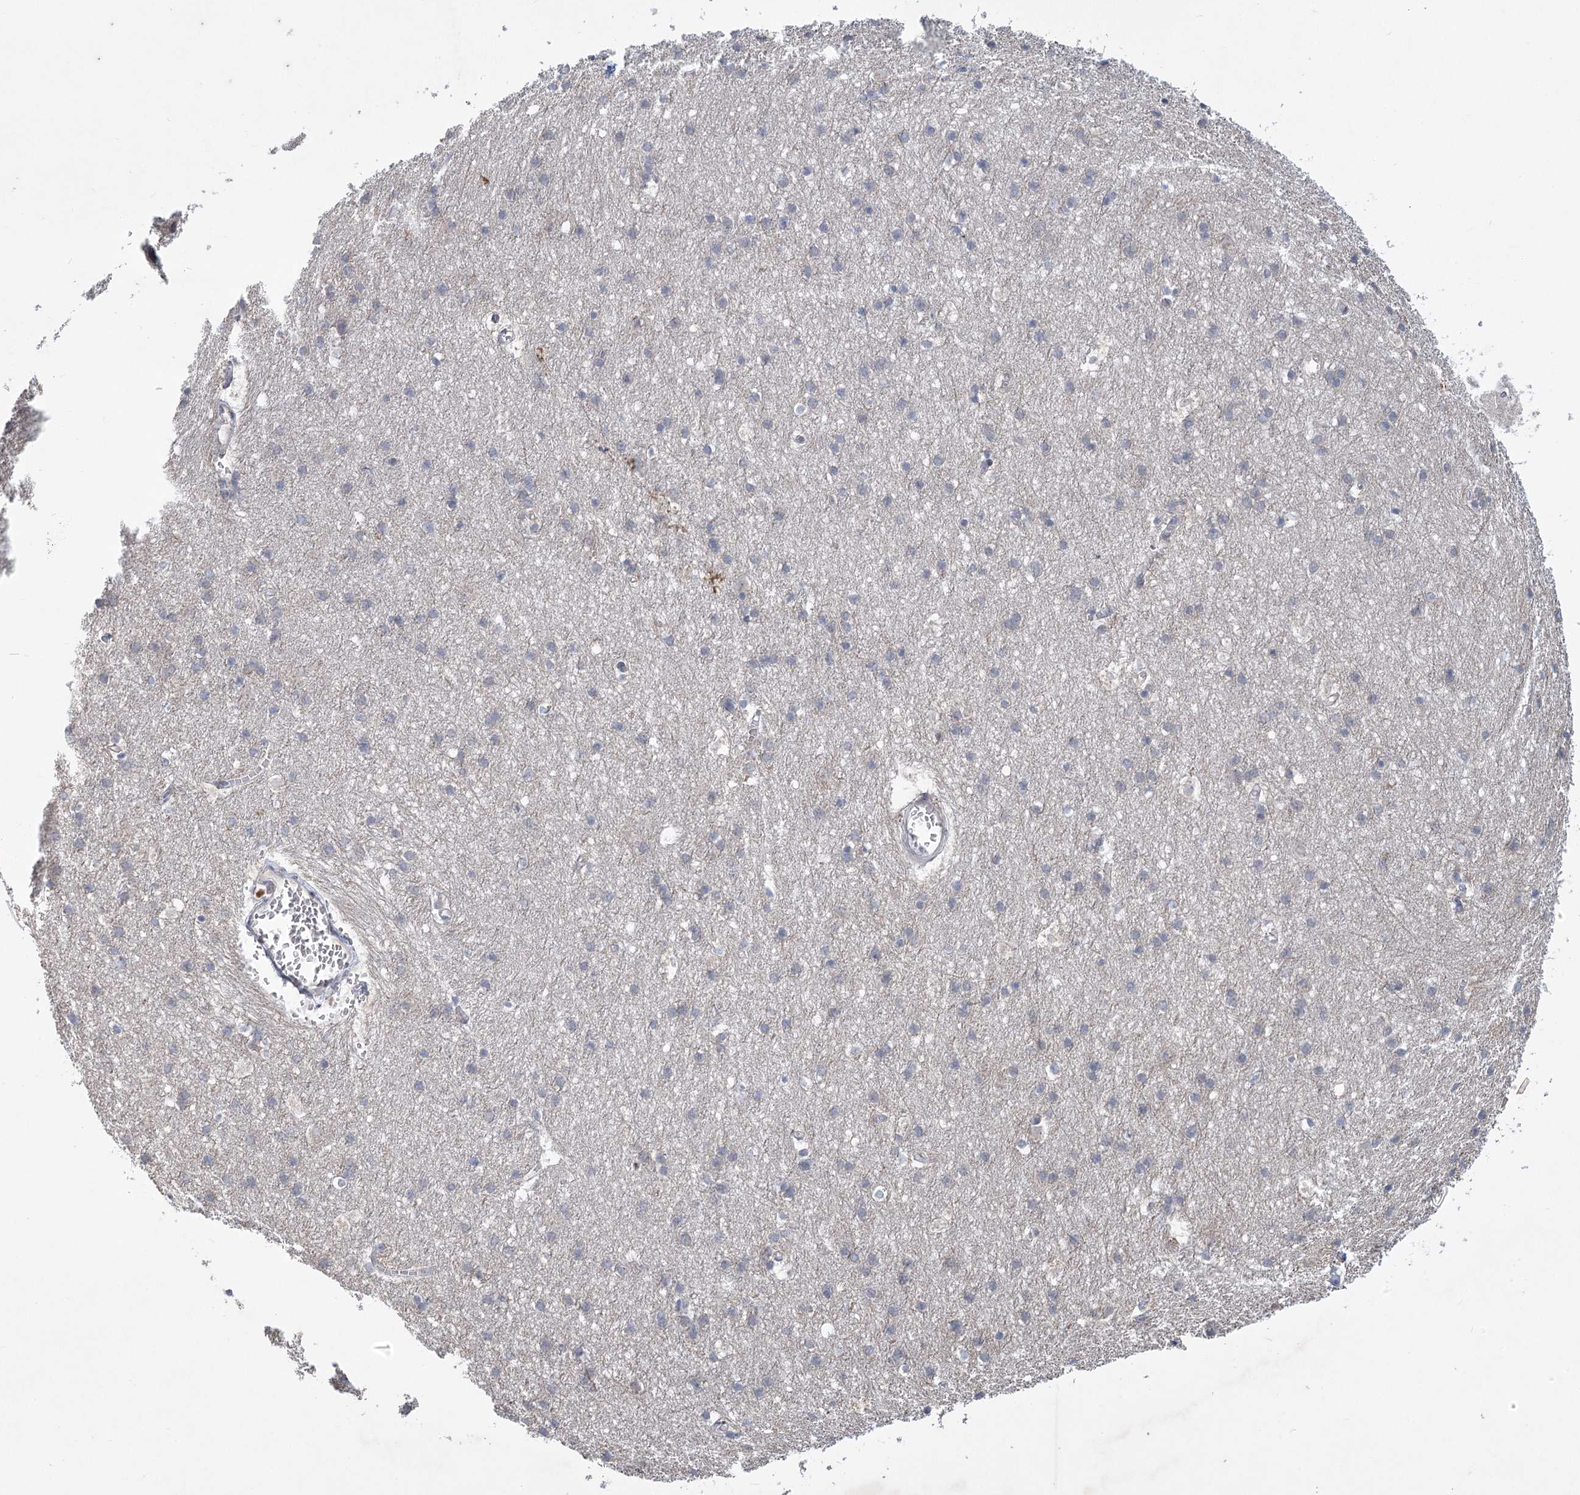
{"staining": {"intensity": "negative", "quantity": "none", "location": "none"}, "tissue": "cerebral cortex", "cell_type": "Endothelial cells", "image_type": "normal", "snomed": [{"axis": "morphology", "description": "Normal tissue, NOS"}, {"axis": "topography", "description": "Cerebral cortex"}], "caption": "Cerebral cortex stained for a protein using immunohistochemistry (IHC) shows no positivity endothelial cells.", "gene": "PLA2G12A", "patient": {"sex": "male", "age": 54}}